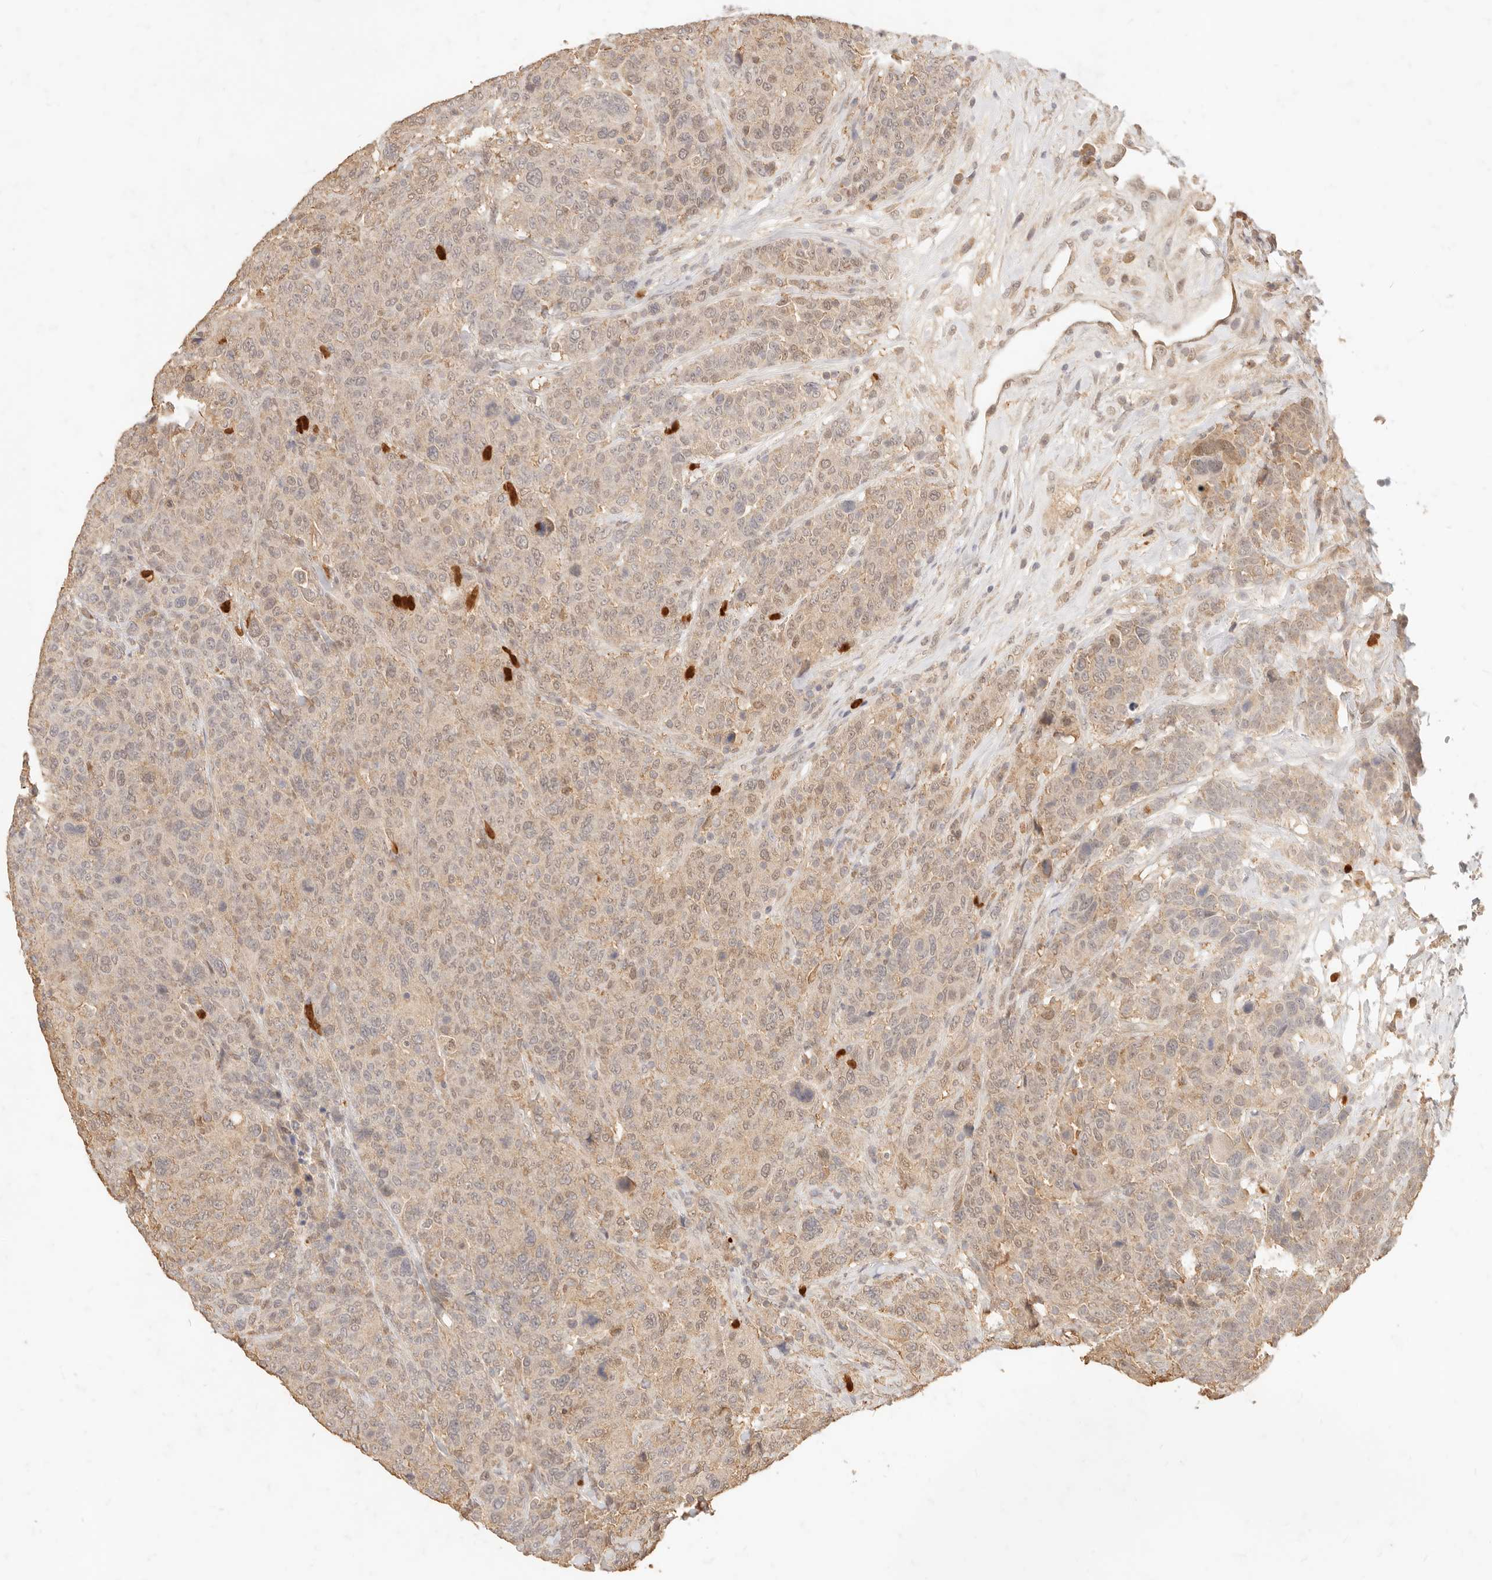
{"staining": {"intensity": "weak", "quantity": ">75%", "location": "cytoplasmic/membranous,nuclear"}, "tissue": "breast cancer", "cell_type": "Tumor cells", "image_type": "cancer", "snomed": [{"axis": "morphology", "description": "Duct carcinoma"}, {"axis": "topography", "description": "Breast"}], "caption": "Immunohistochemical staining of infiltrating ductal carcinoma (breast) reveals weak cytoplasmic/membranous and nuclear protein staining in approximately >75% of tumor cells.", "gene": "TMTC2", "patient": {"sex": "female", "age": 37}}